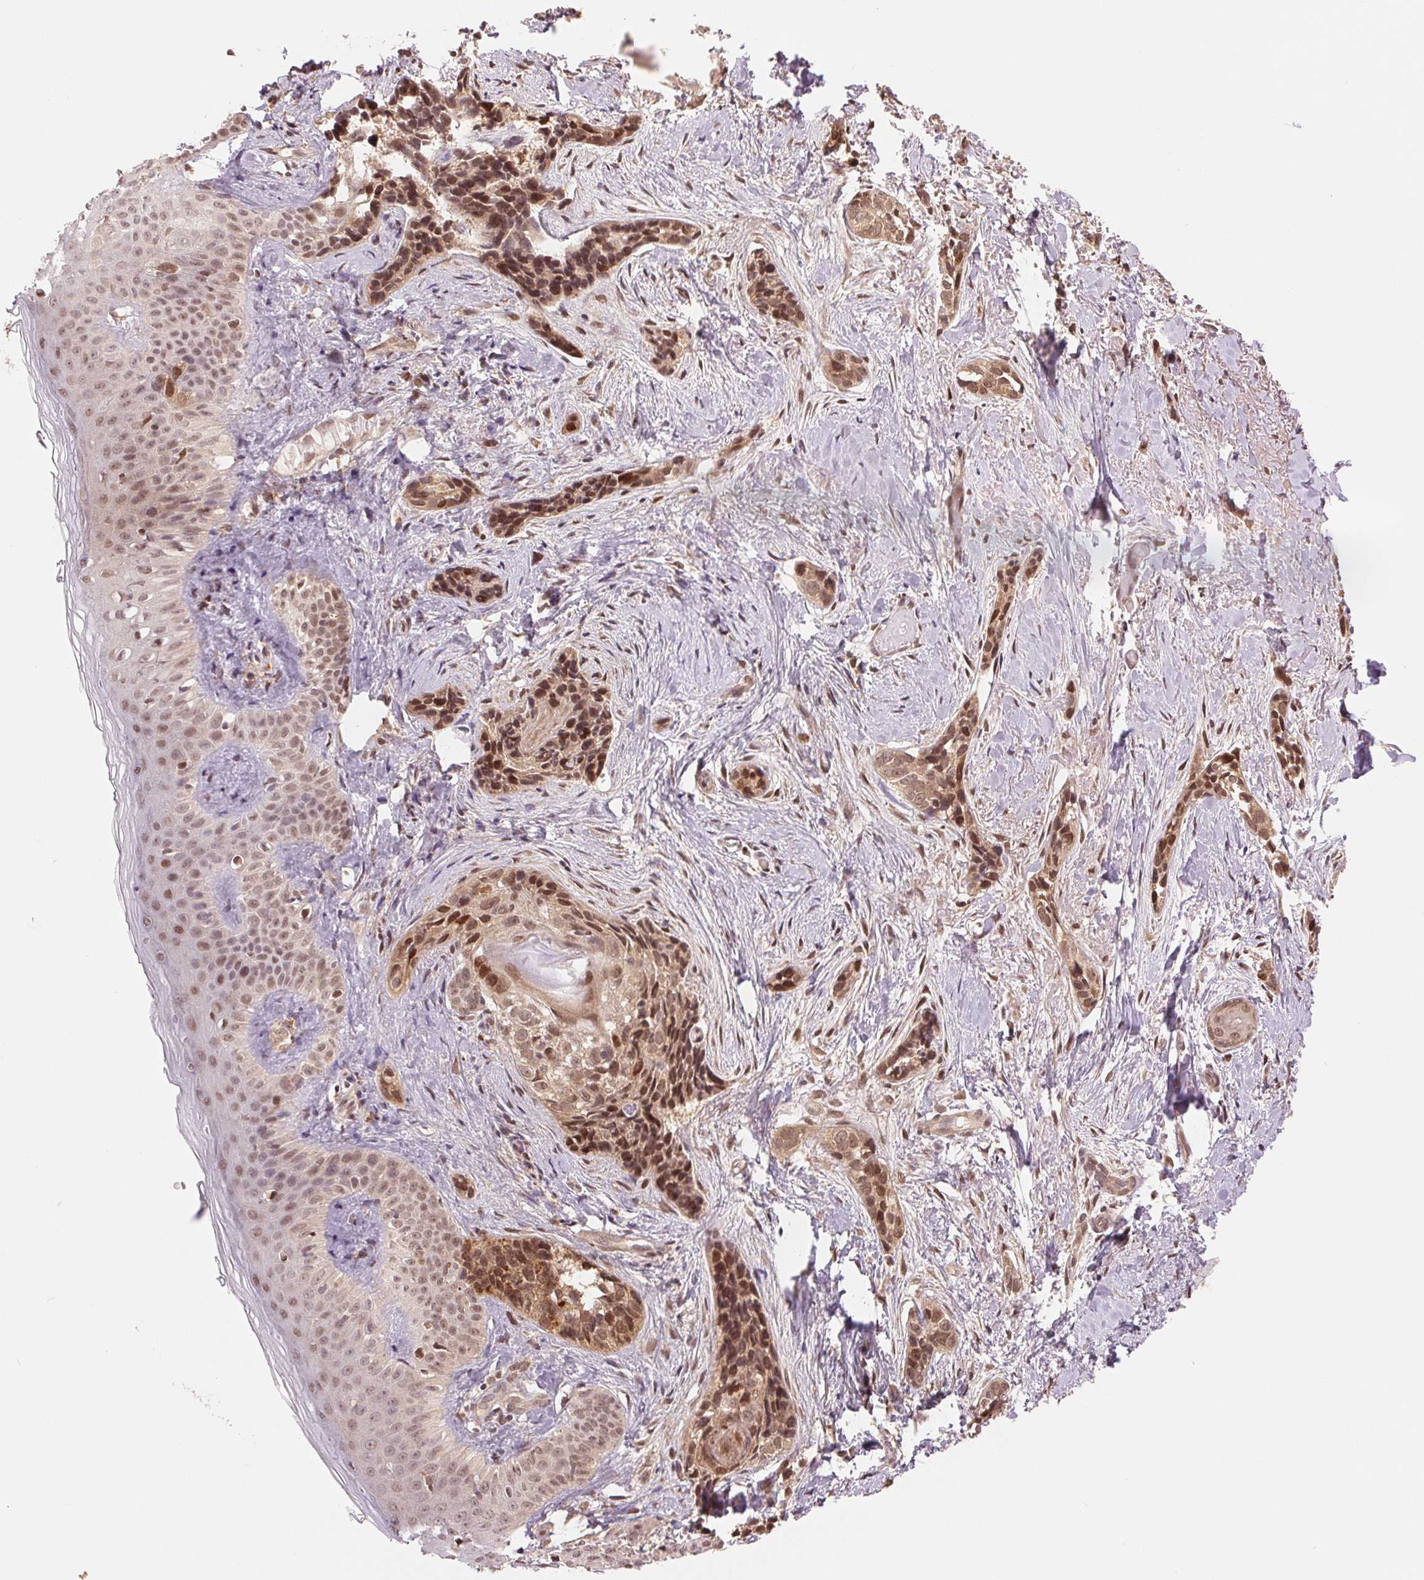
{"staining": {"intensity": "moderate", "quantity": ">75%", "location": "cytoplasmic/membranous,nuclear"}, "tissue": "skin cancer", "cell_type": "Tumor cells", "image_type": "cancer", "snomed": [{"axis": "morphology", "description": "Basal cell carcinoma"}, {"axis": "topography", "description": "Skin"}], "caption": "The immunohistochemical stain highlights moderate cytoplasmic/membranous and nuclear expression in tumor cells of skin cancer tissue.", "gene": "ERI3", "patient": {"sex": "male", "age": 87}}